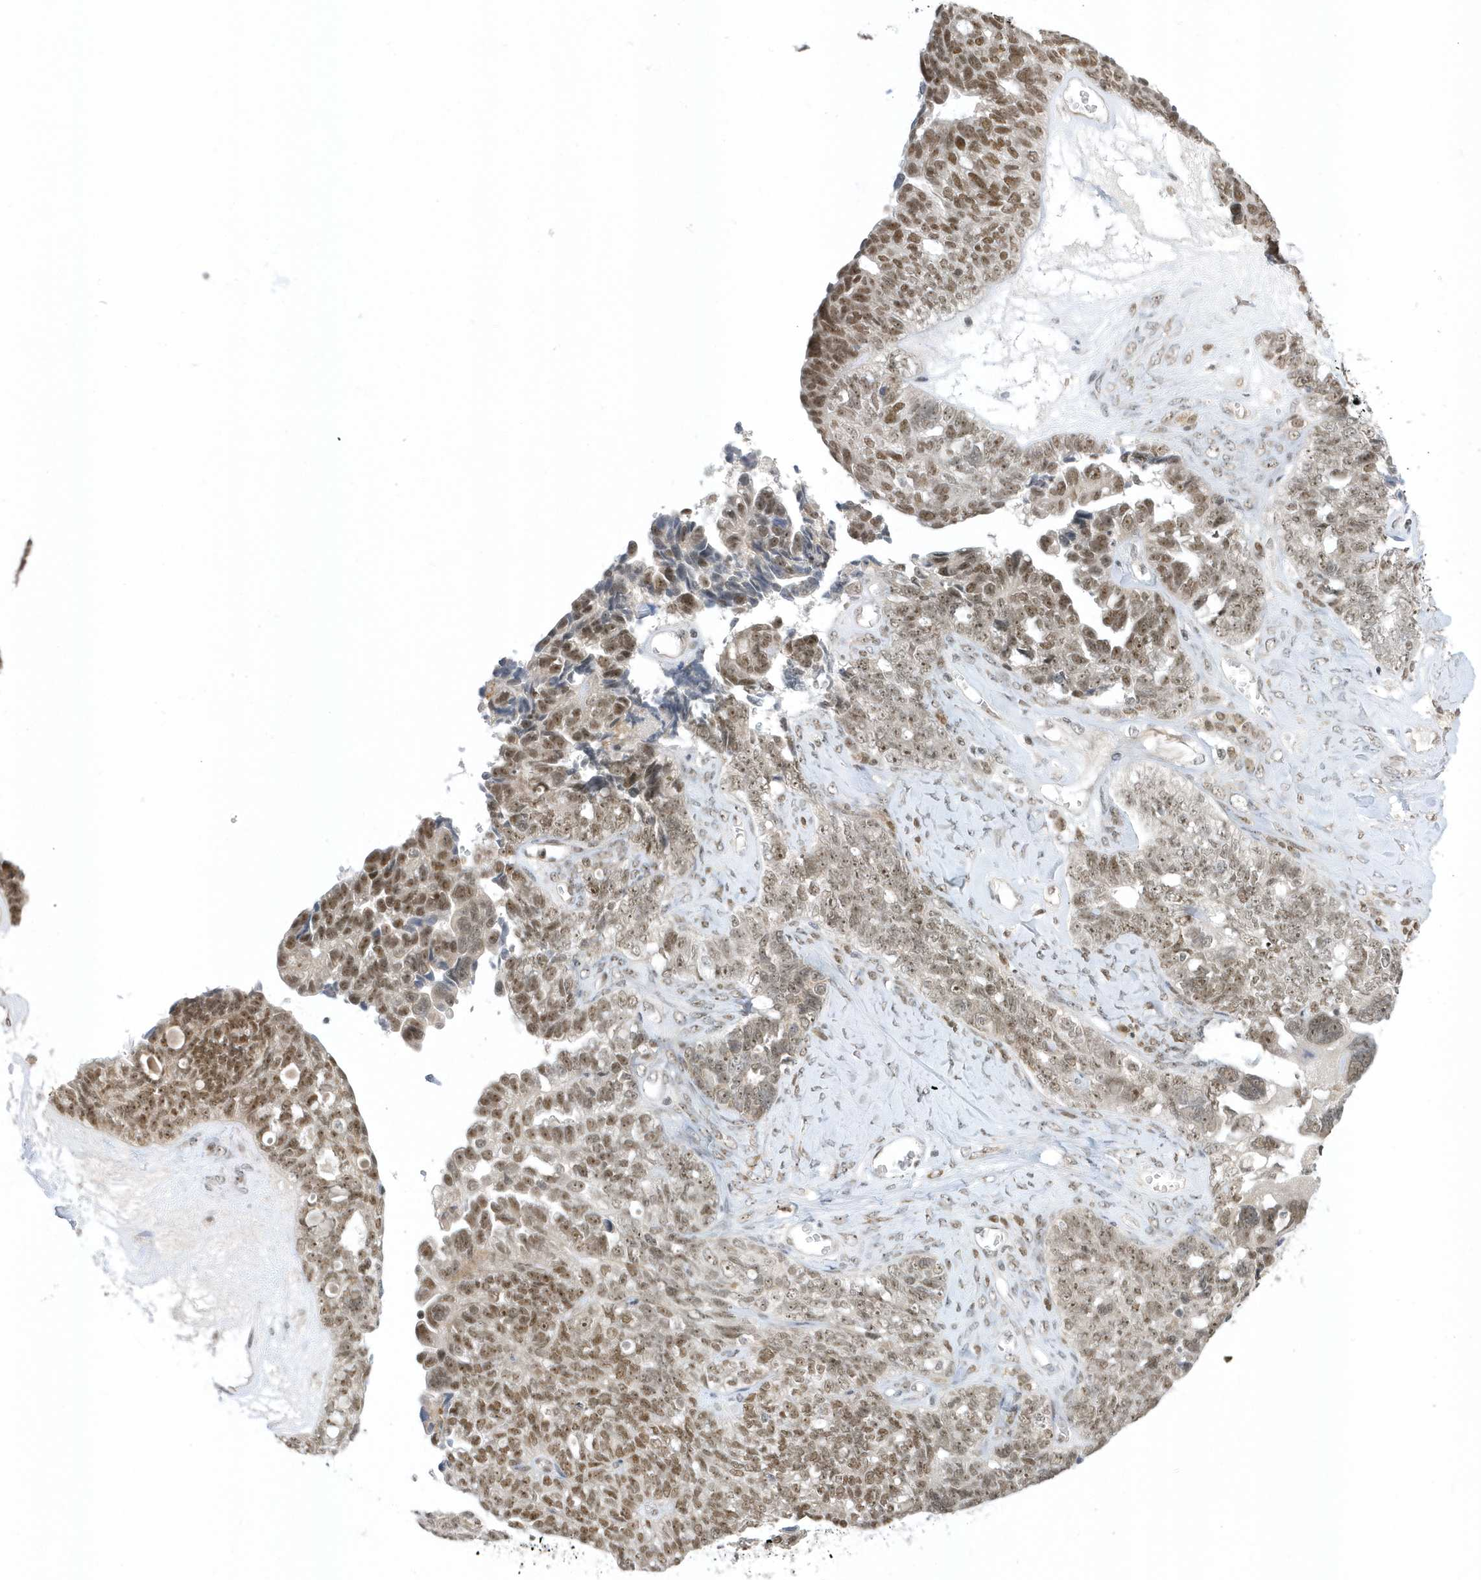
{"staining": {"intensity": "moderate", "quantity": ">75%", "location": "nuclear"}, "tissue": "ovarian cancer", "cell_type": "Tumor cells", "image_type": "cancer", "snomed": [{"axis": "morphology", "description": "Cystadenocarcinoma, serous, NOS"}, {"axis": "topography", "description": "Ovary"}], "caption": "Immunohistochemistry (IHC) image of ovarian serous cystadenocarcinoma stained for a protein (brown), which reveals medium levels of moderate nuclear staining in about >75% of tumor cells.", "gene": "ZNF740", "patient": {"sex": "female", "age": 79}}